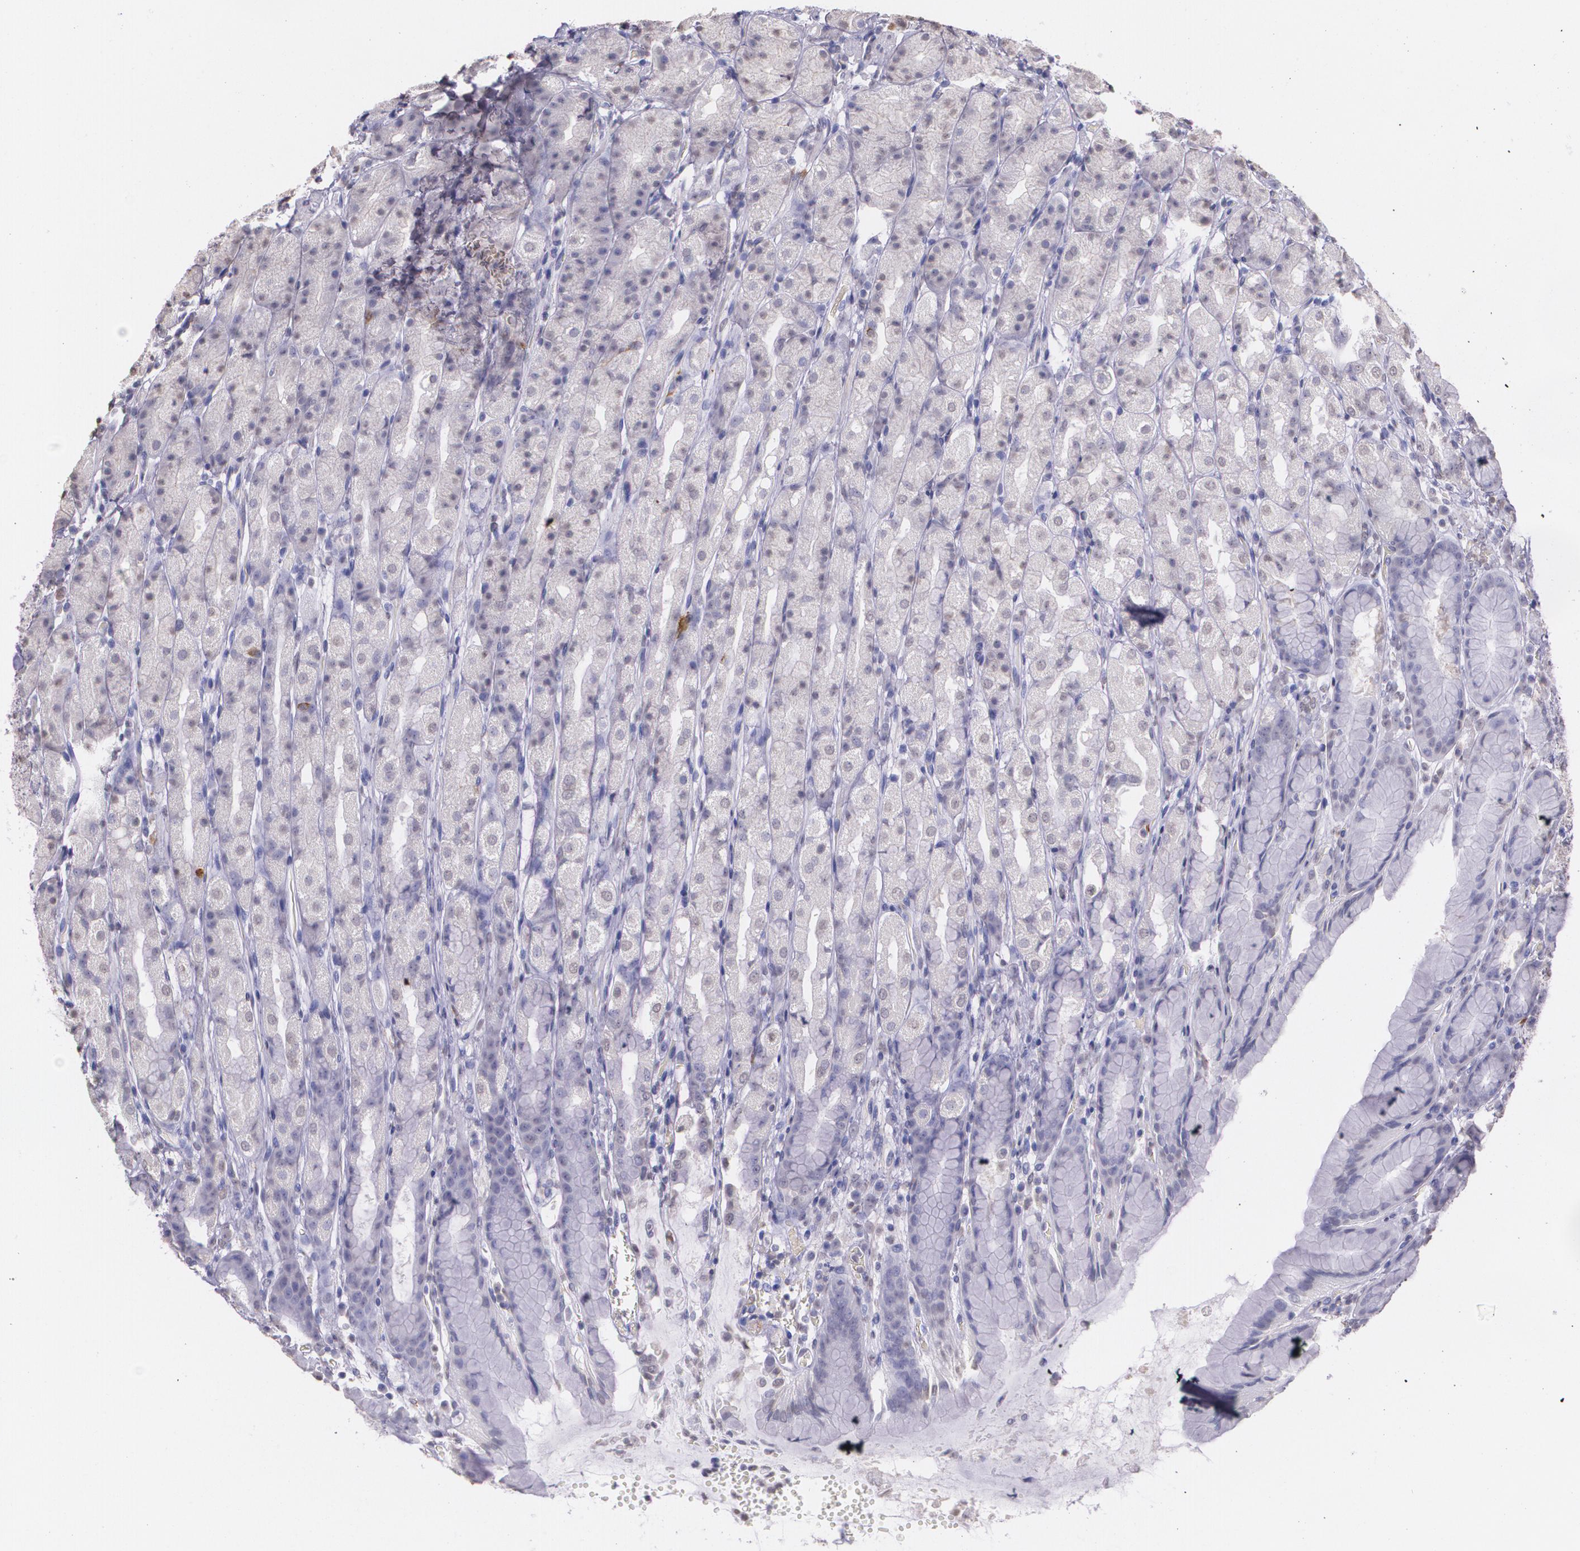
{"staining": {"intensity": "negative", "quantity": "none", "location": "none"}, "tissue": "stomach", "cell_type": "Glandular cells", "image_type": "normal", "snomed": [{"axis": "morphology", "description": "Normal tissue, NOS"}, {"axis": "topography", "description": "Stomach, upper"}], "caption": "Immunohistochemical staining of unremarkable human stomach demonstrates no significant positivity in glandular cells.", "gene": "RTN1", "patient": {"sex": "male", "age": 68}}